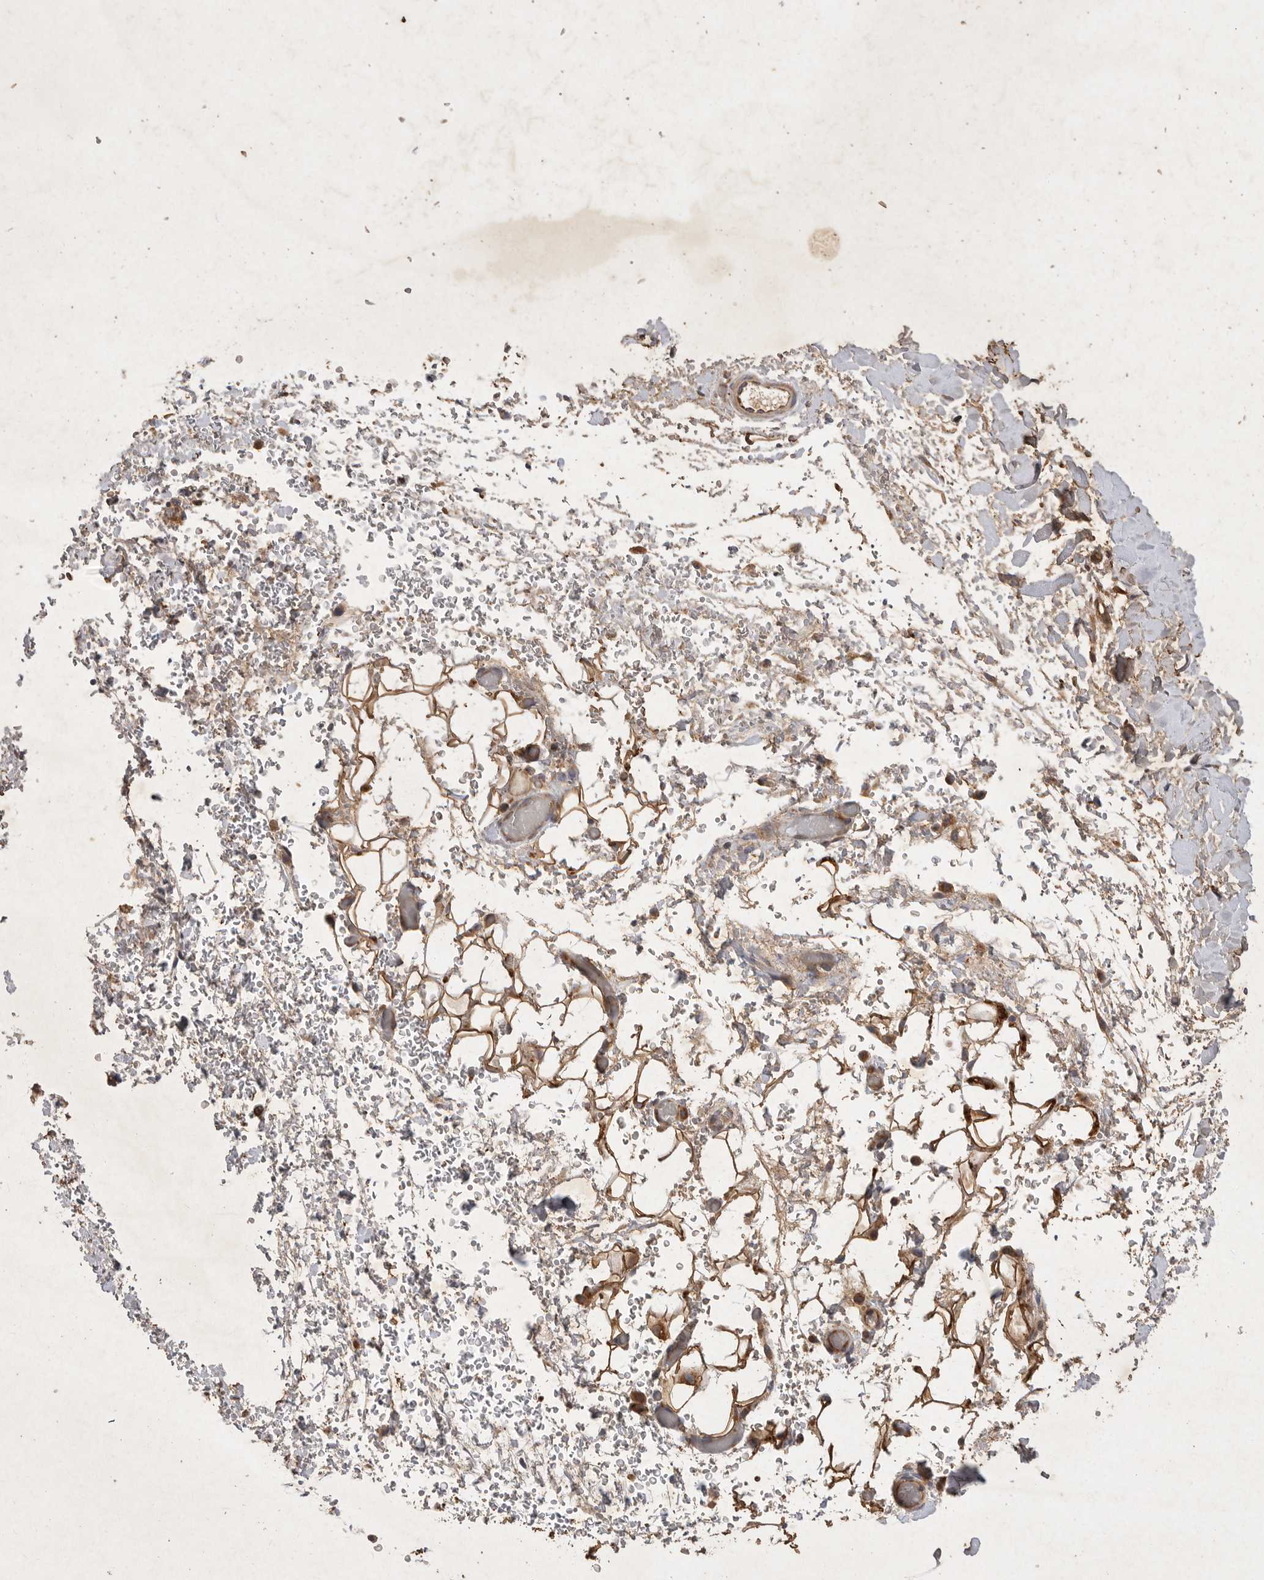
{"staining": {"intensity": "moderate", "quantity": ">75%", "location": "cytoplasmic/membranous"}, "tissue": "adipose tissue", "cell_type": "Adipocytes", "image_type": "normal", "snomed": [{"axis": "morphology", "description": "Normal tissue, NOS"}, {"axis": "morphology", "description": "Adenocarcinoma, NOS"}, {"axis": "topography", "description": "Esophagus"}], "caption": "Immunohistochemical staining of benign adipose tissue displays >75% levels of moderate cytoplasmic/membranous protein positivity in approximately >75% of adipocytes.", "gene": "MRPL41", "patient": {"sex": "male", "age": 62}}